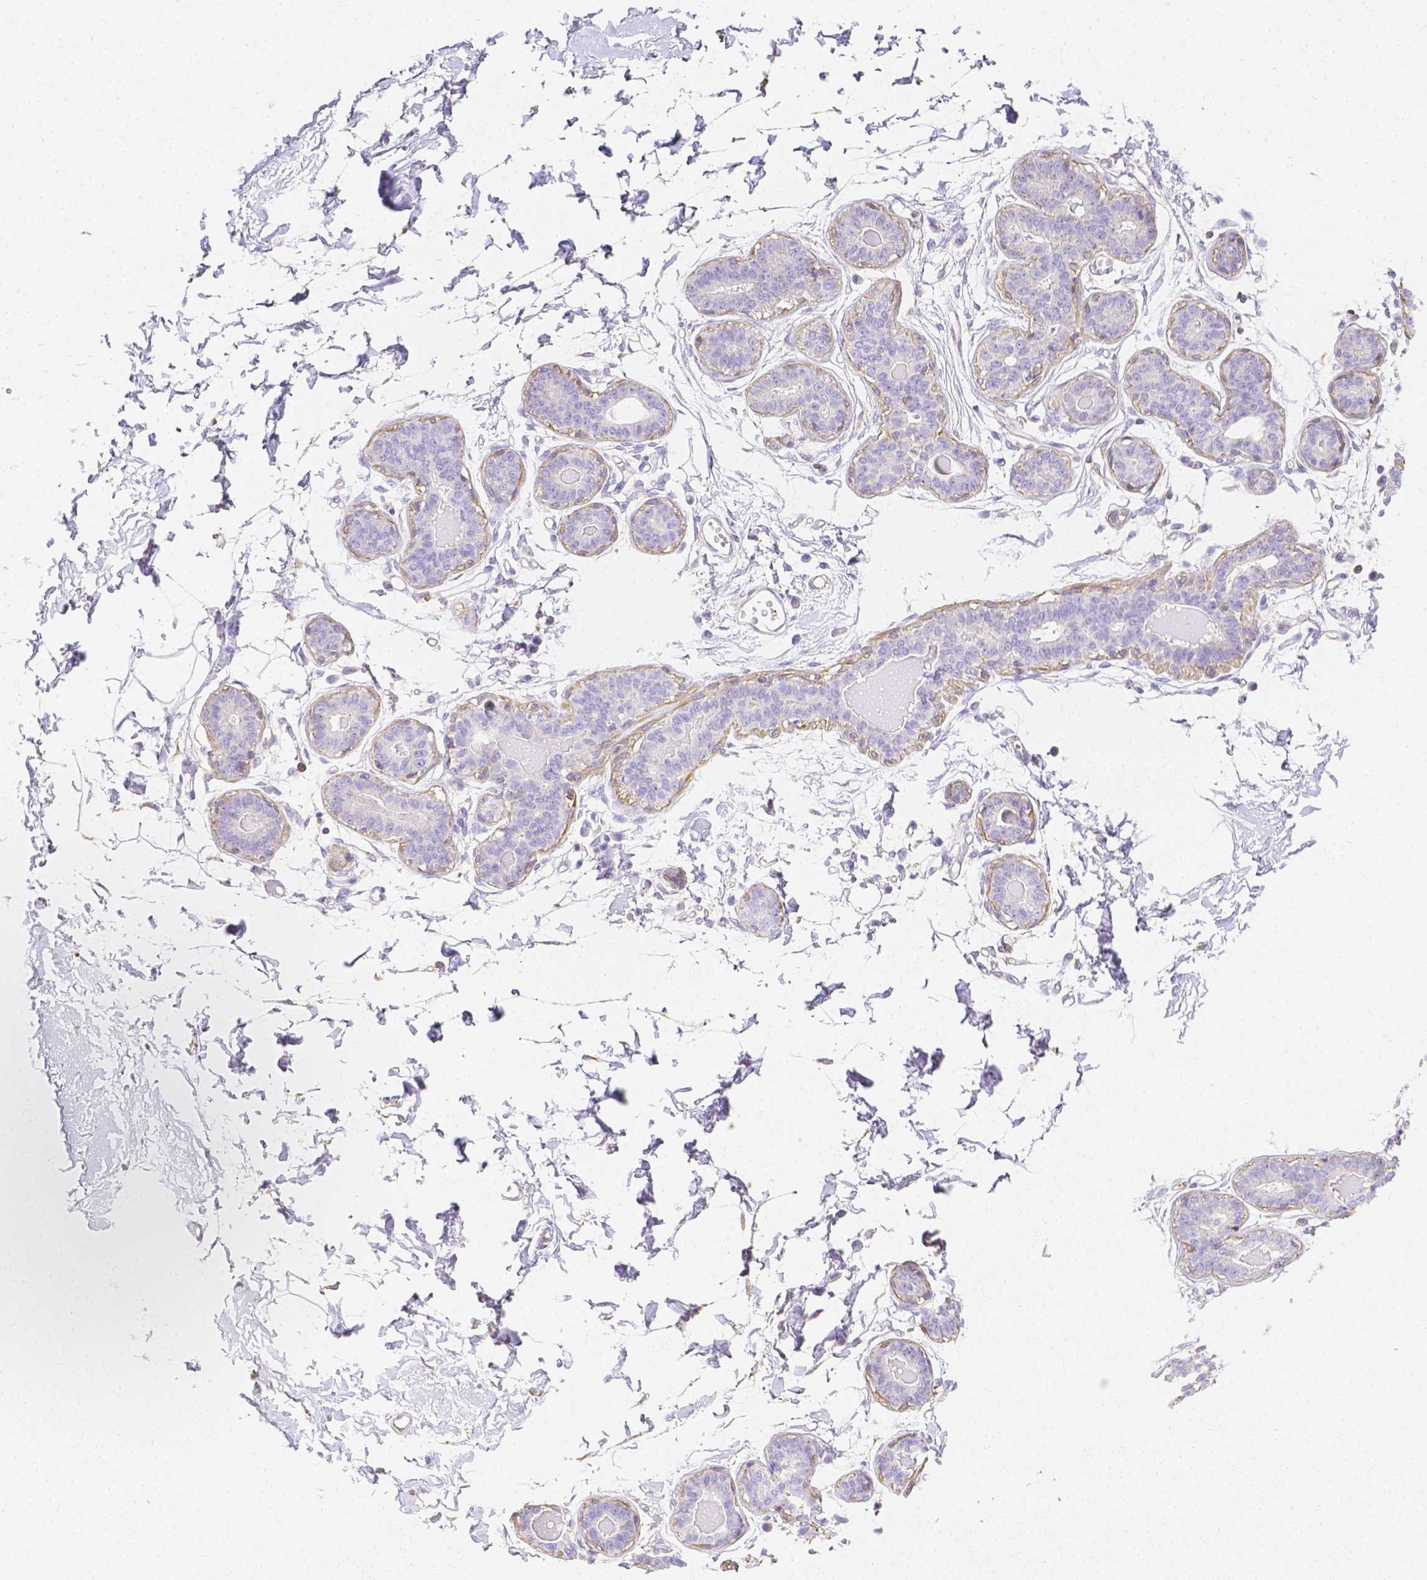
{"staining": {"intensity": "negative", "quantity": "none", "location": "none"}, "tissue": "breast", "cell_type": "Adipocytes", "image_type": "normal", "snomed": [{"axis": "morphology", "description": "Normal tissue, NOS"}, {"axis": "topography", "description": "Breast"}], "caption": "This is a photomicrograph of immunohistochemistry staining of benign breast, which shows no expression in adipocytes. Brightfield microscopy of IHC stained with DAB (brown) and hematoxylin (blue), captured at high magnification.", "gene": "ASAH2B", "patient": {"sex": "female", "age": 45}}